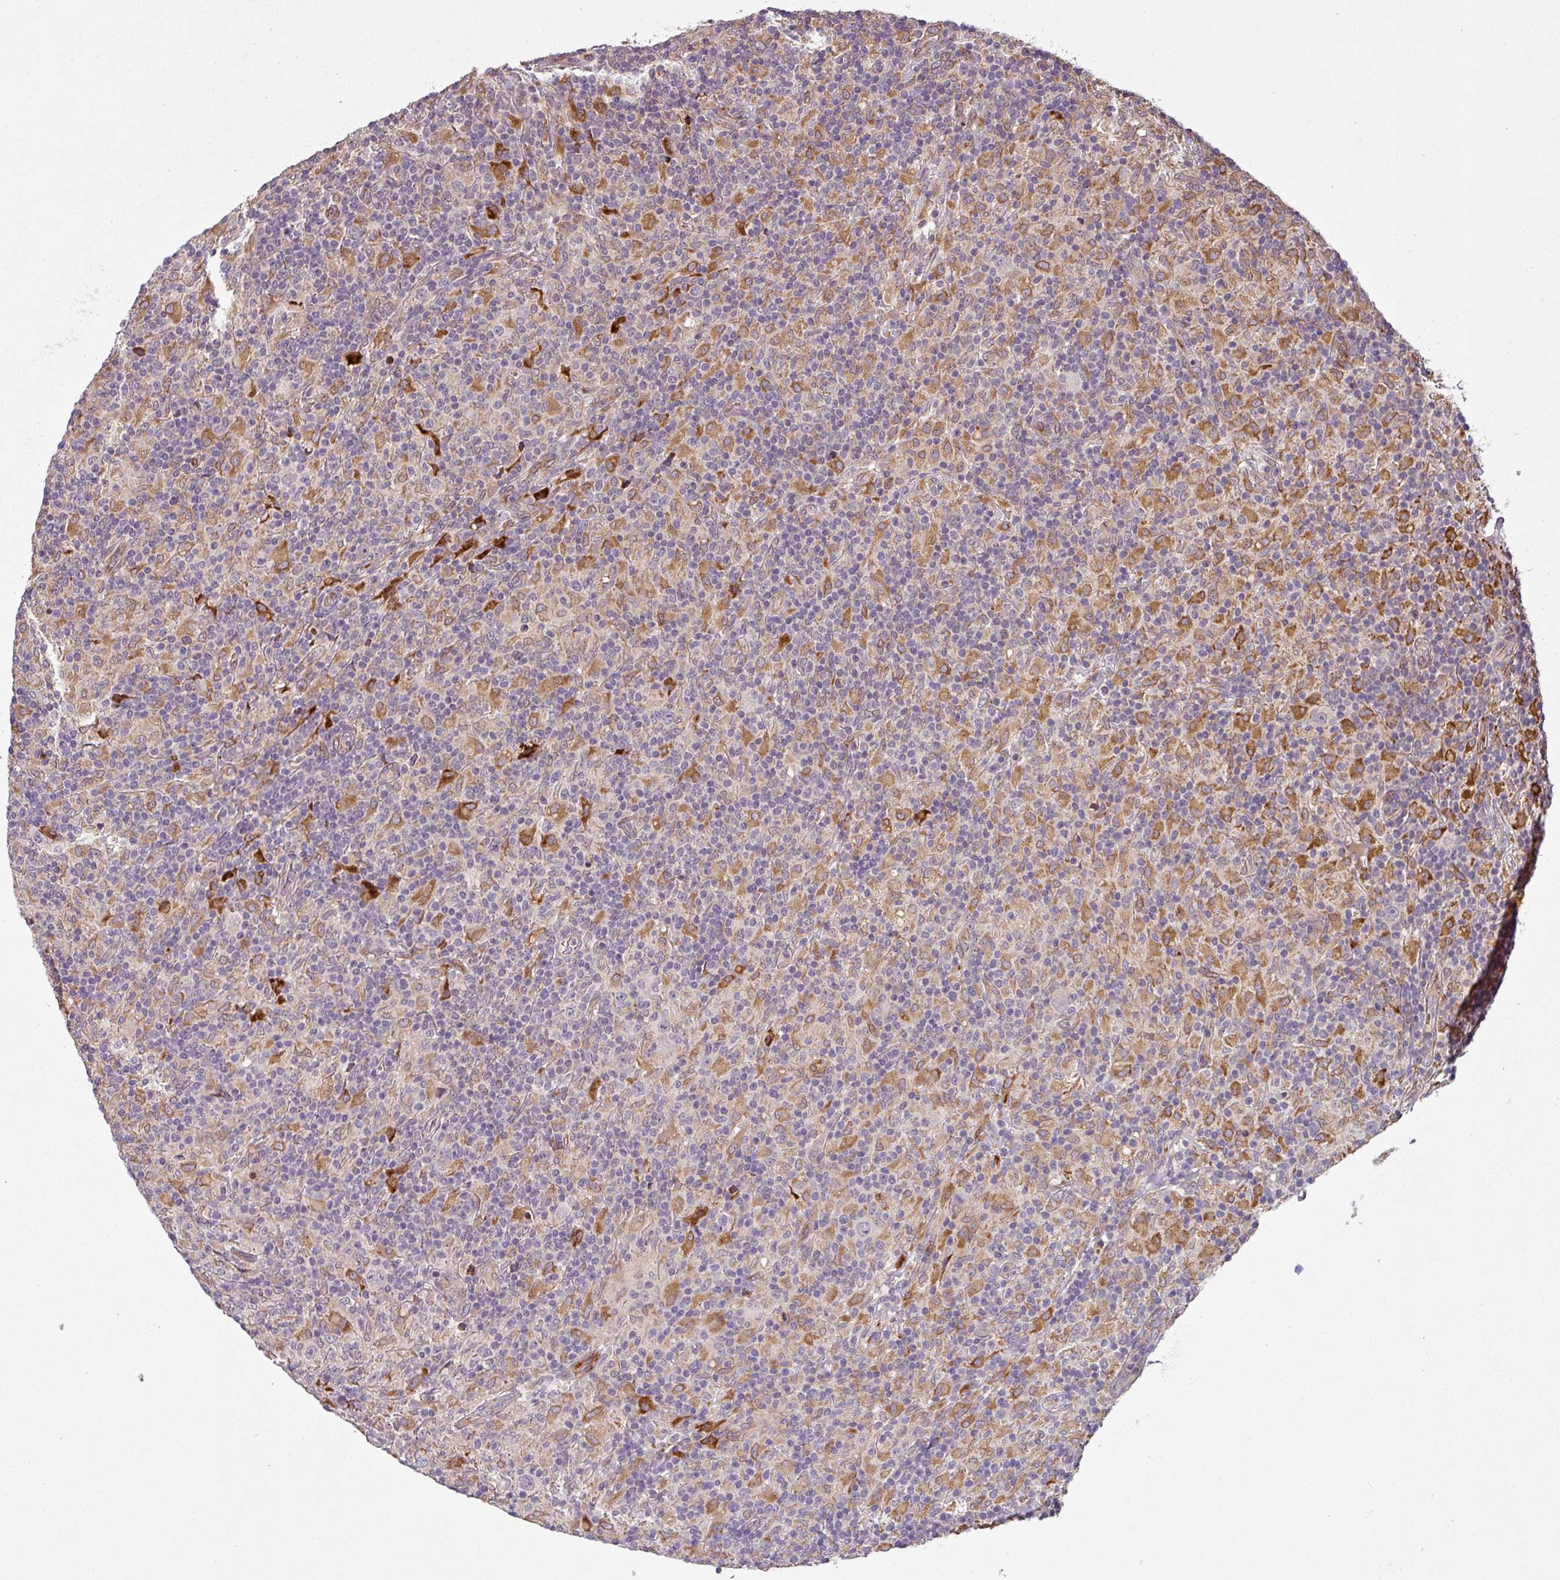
{"staining": {"intensity": "negative", "quantity": "none", "location": "none"}, "tissue": "lymphoma", "cell_type": "Tumor cells", "image_type": "cancer", "snomed": [{"axis": "morphology", "description": "Hodgkin's disease, NOS"}, {"axis": "topography", "description": "Lymph node"}], "caption": "DAB immunohistochemical staining of human lymphoma demonstrates no significant expression in tumor cells.", "gene": "SPCS3", "patient": {"sex": "male", "age": 70}}